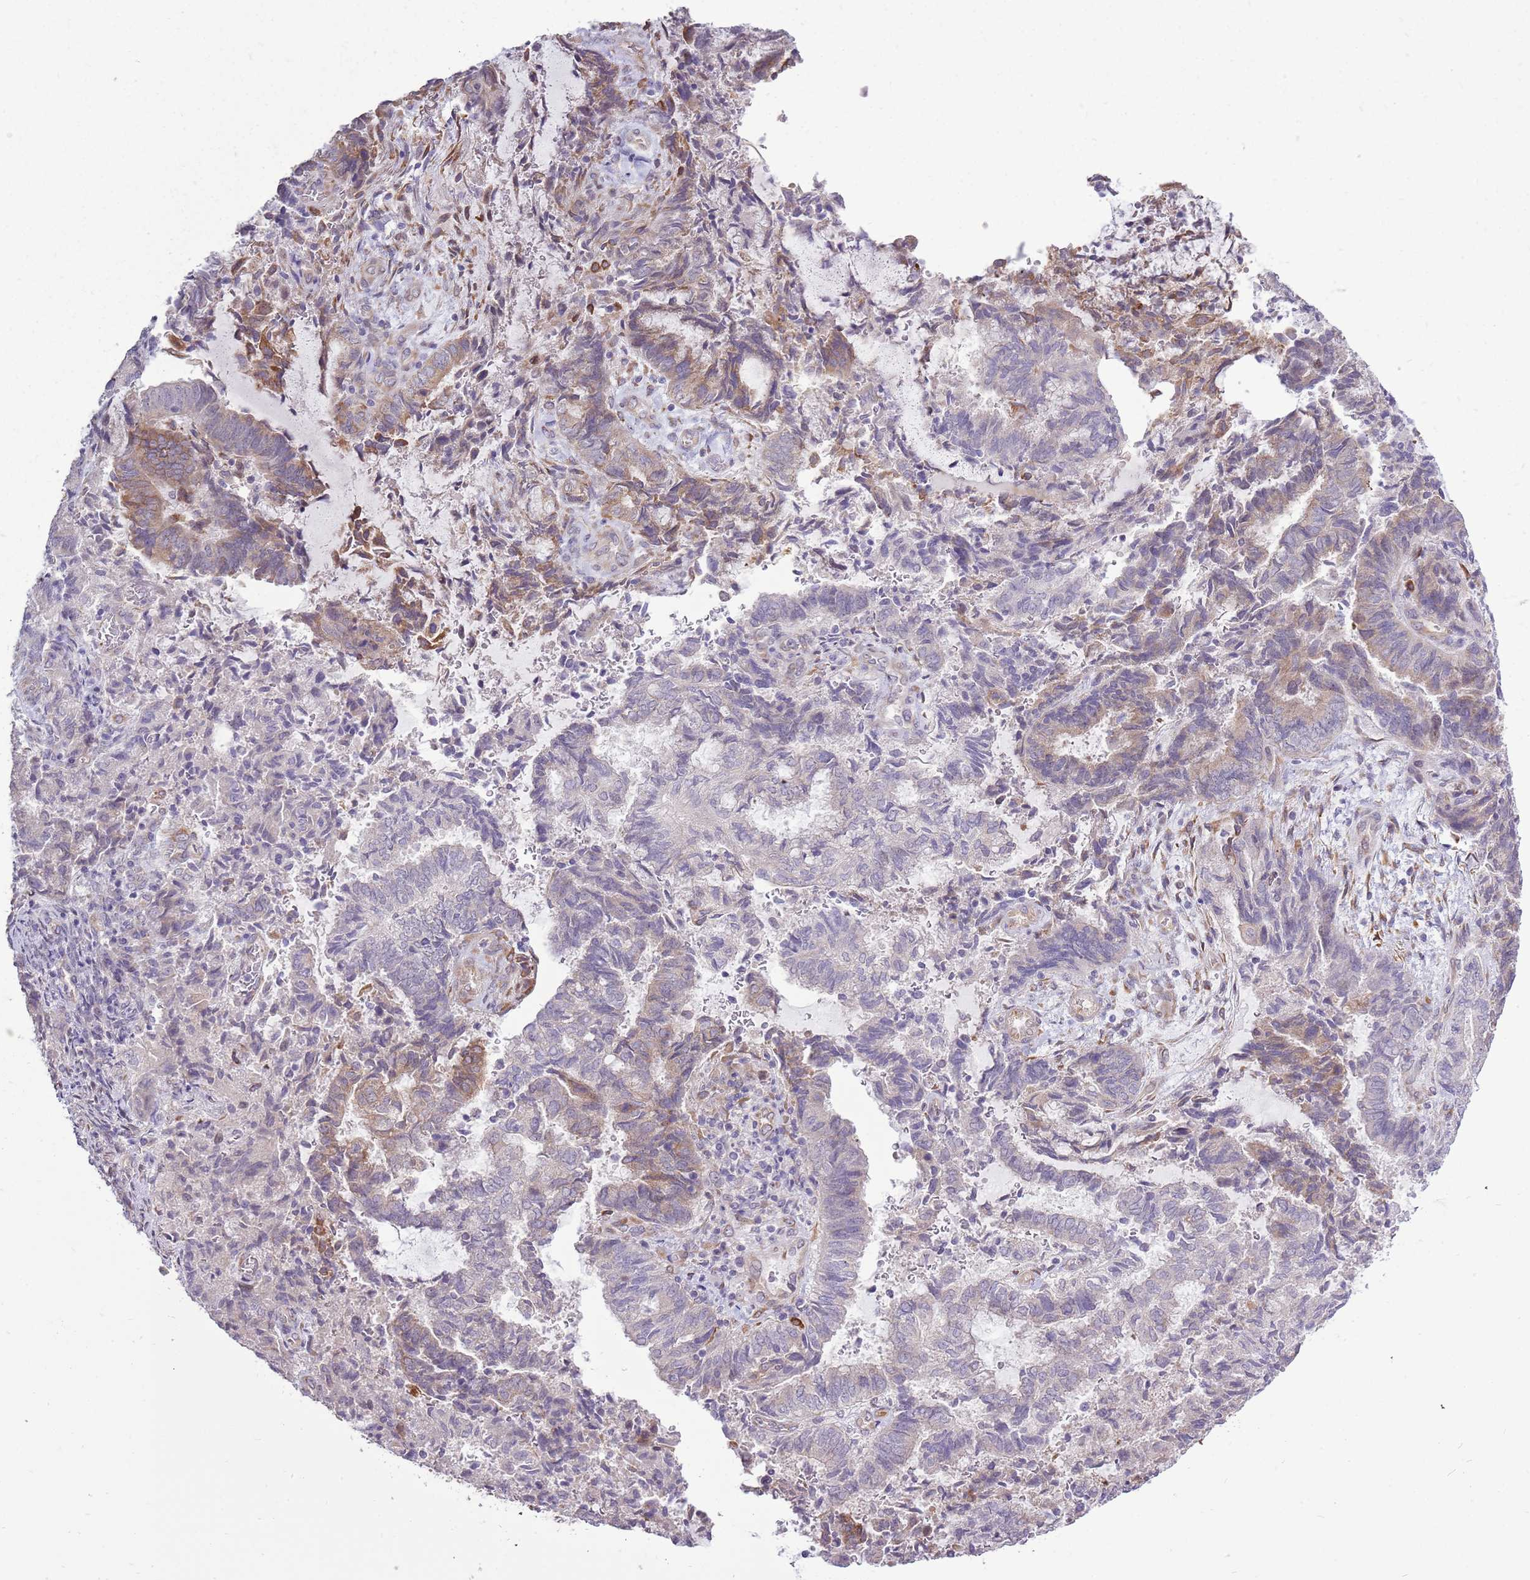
{"staining": {"intensity": "moderate", "quantity": "25%-75%", "location": "cytoplasmic/membranous"}, "tissue": "endometrial cancer", "cell_type": "Tumor cells", "image_type": "cancer", "snomed": [{"axis": "morphology", "description": "Adenocarcinoma, NOS"}, {"axis": "topography", "description": "Endometrium"}], "caption": "Moderate cytoplasmic/membranous staining for a protein is seen in about 25%-75% of tumor cells of endometrial adenocarcinoma using immunohistochemistry.", "gene": "UGGT2", "patient": {"sex": "female", "age": 80}}